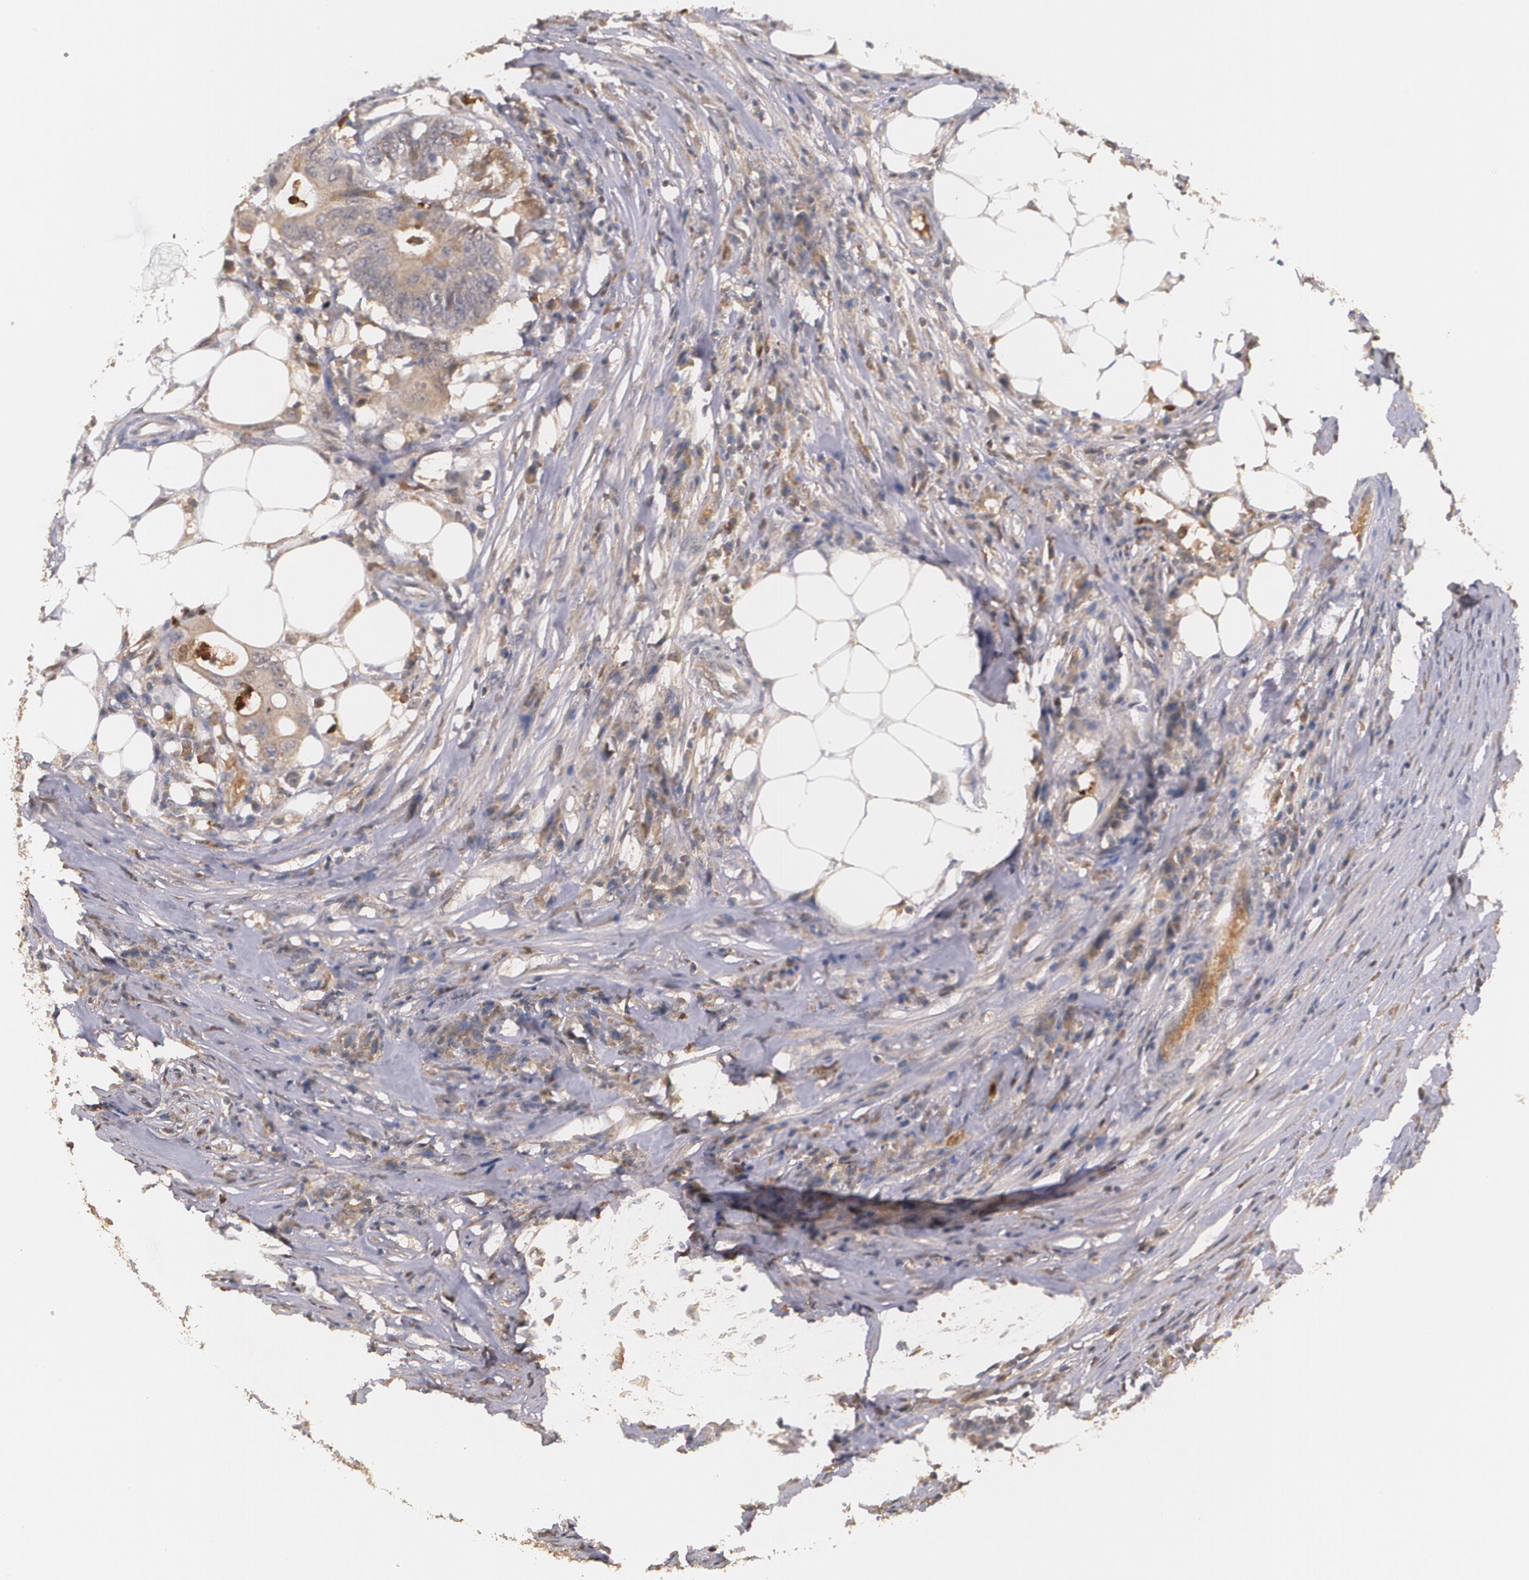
{"staining": {"intensity": "moderate", "quantity": ">75%", "location": "cytoplasmic/membranous"}, "tissue": "colorectal cancer", "cell_type": "Tumor cells", "image_type": "cancer", "snomed": [{"axis": "morphology", "description": "Adenocarcinoma, NOS"}, {"axis": "topography", "description": "Colon"}], "caption": "Protein analysis of colorectal cancer (adenocarcinoma) tissue demonstrates moderate cytoplasmic/membranous expression in about >75% of tumor cells.", "gene": "PTS", "patient": {"sex": "male", "age": 71}}